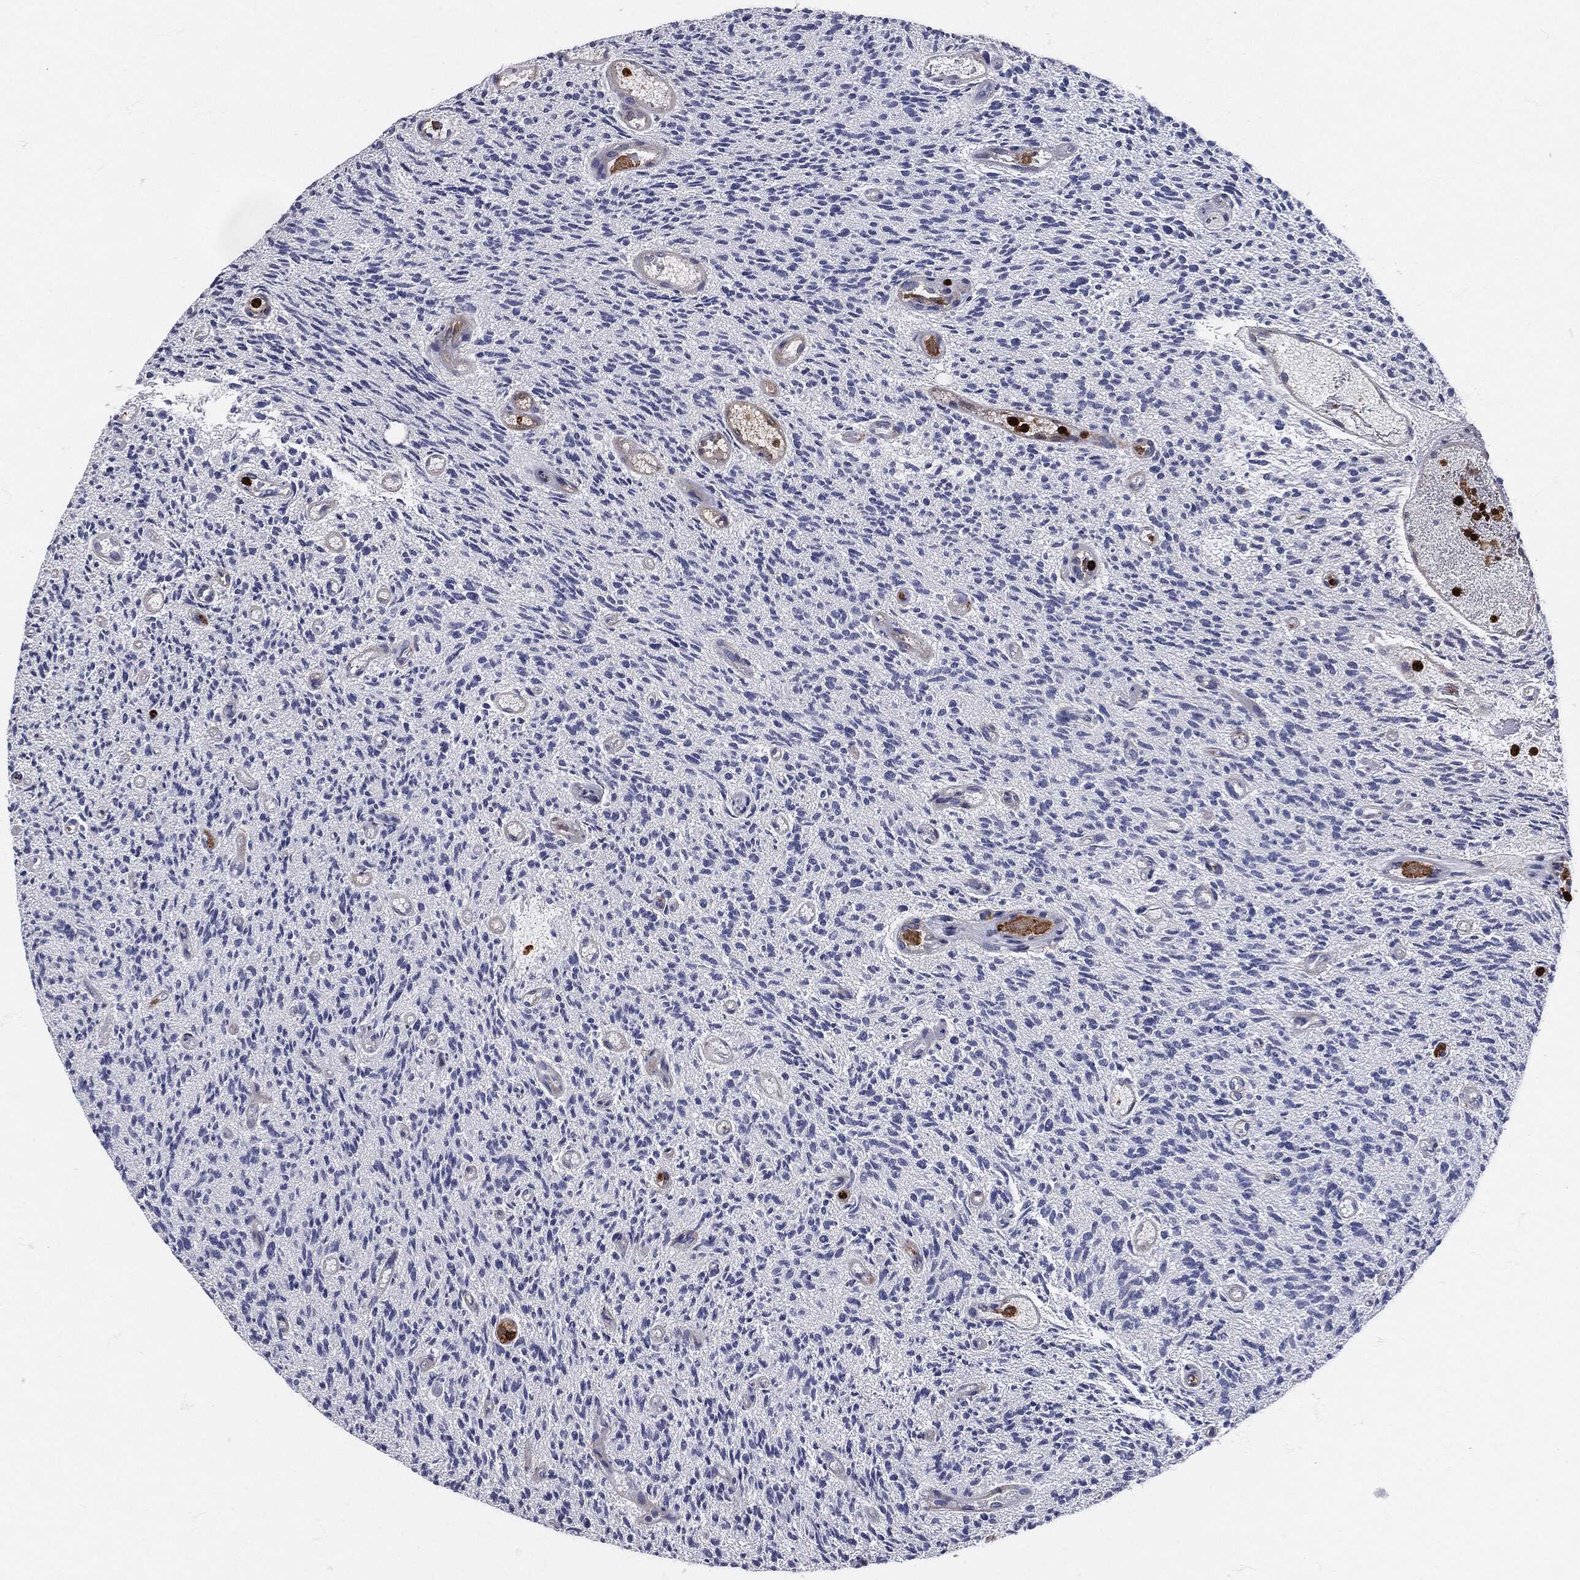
{"staining": {"intensity": "negative", "quantity": "none", "location": "none"}, "tissue": "glioma", "cell_type": "Tumor cells", "image_type": "cancer", "snomed": [{"axis": "morphology", "description": "Glioma, malignant, High grade"}, {"axis": "topography", "description": "Brain"}], "caption": "Protein analysis of malignant glioma (high-grade) displays no significant expression in tumor cells.", "gene": "MPO", "patient": {"sex": "male", "age": 64}}